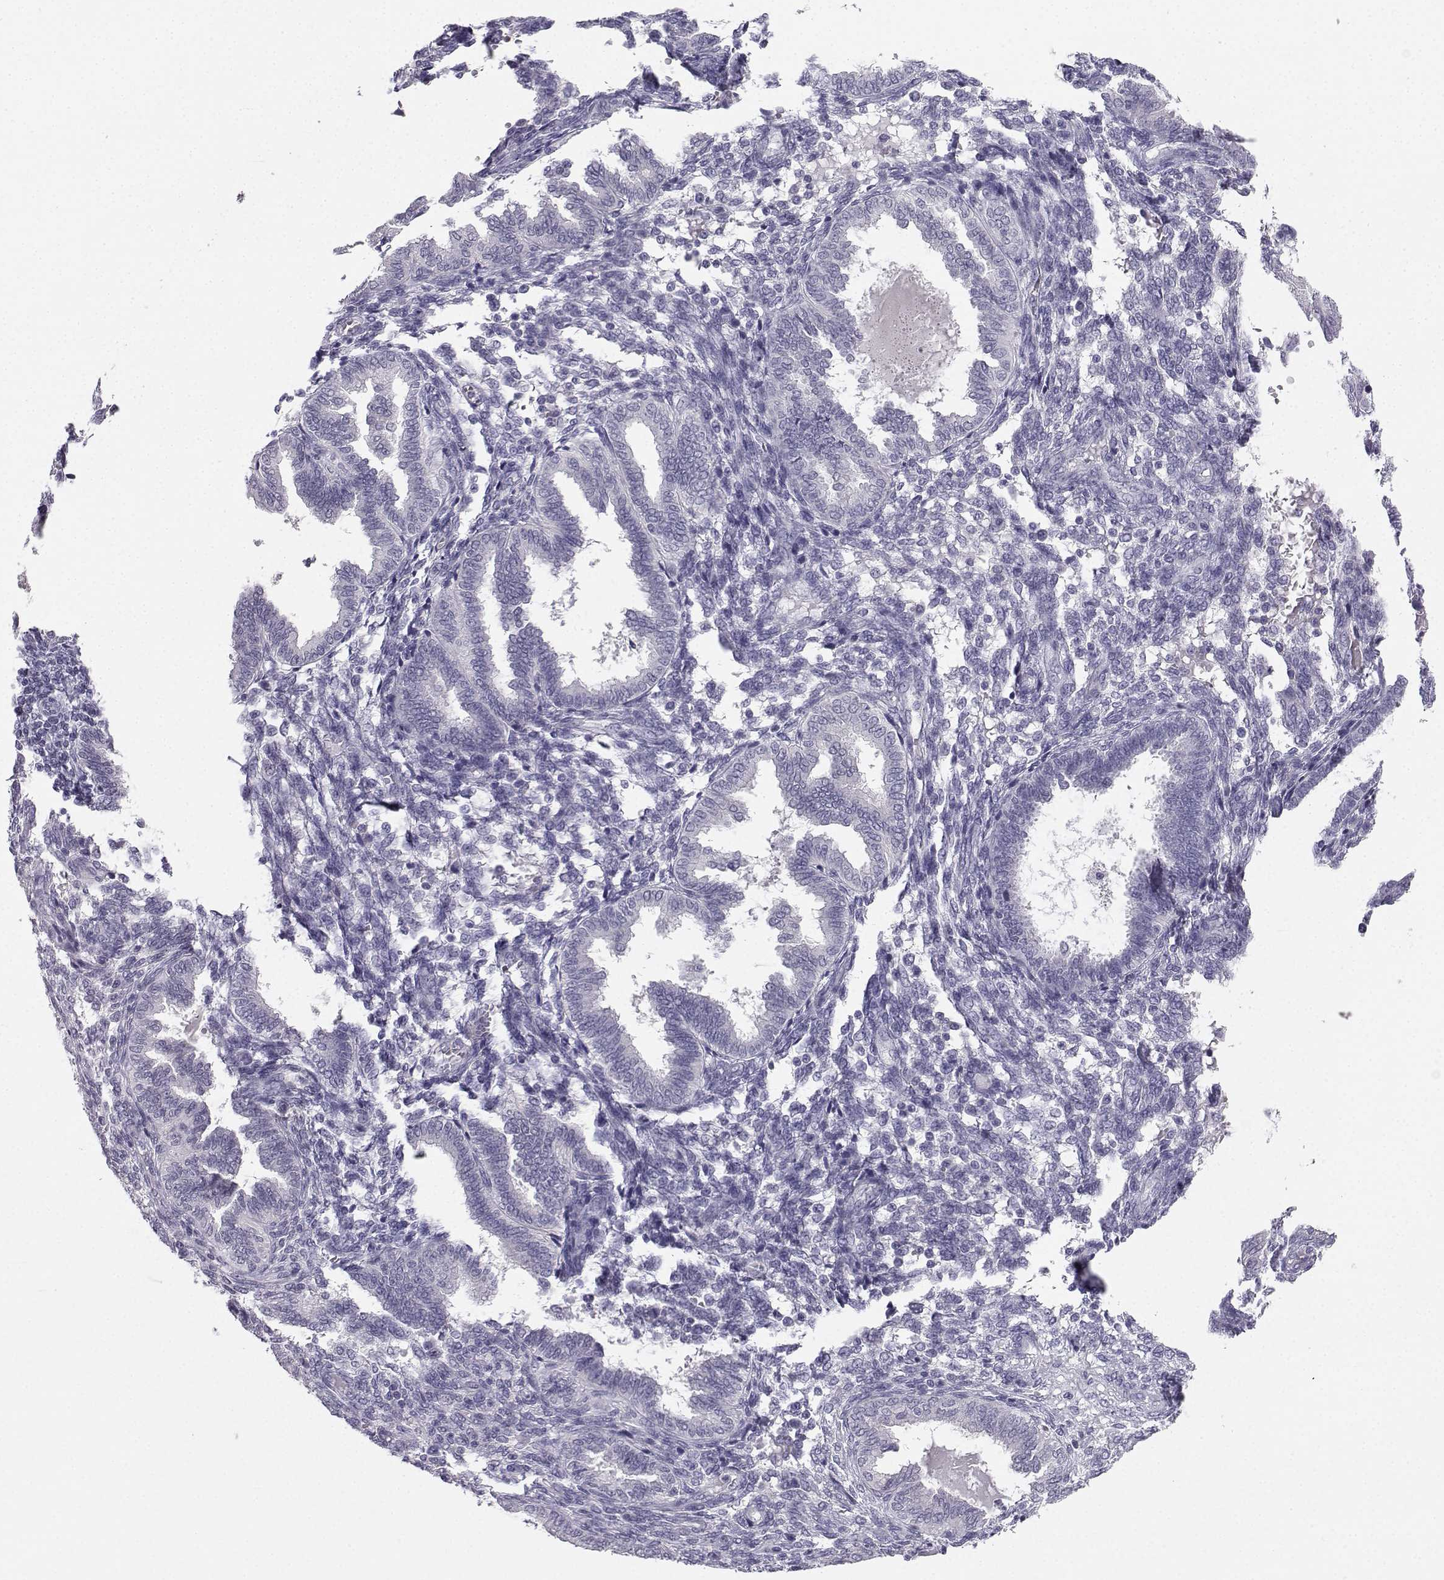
{"staining": {"intensity": "negative", "quantity": "none", "location": "none"}, "tissue": "endometrium", "cell_type": "Cells in endometrial stroma", "image_type": "normal", "snomed": [{"axis": "morphology", "description": "Normal tissue, NOS"}, {"axis": "topography", "description": "Endometrium"}], "caption": "Protein analysis of unremarkable endometrium demonstrates no significant expression in cells in endometrial stroma.", "gene": "SYCE1", "patient": {"sex": "female", "age": 42}}